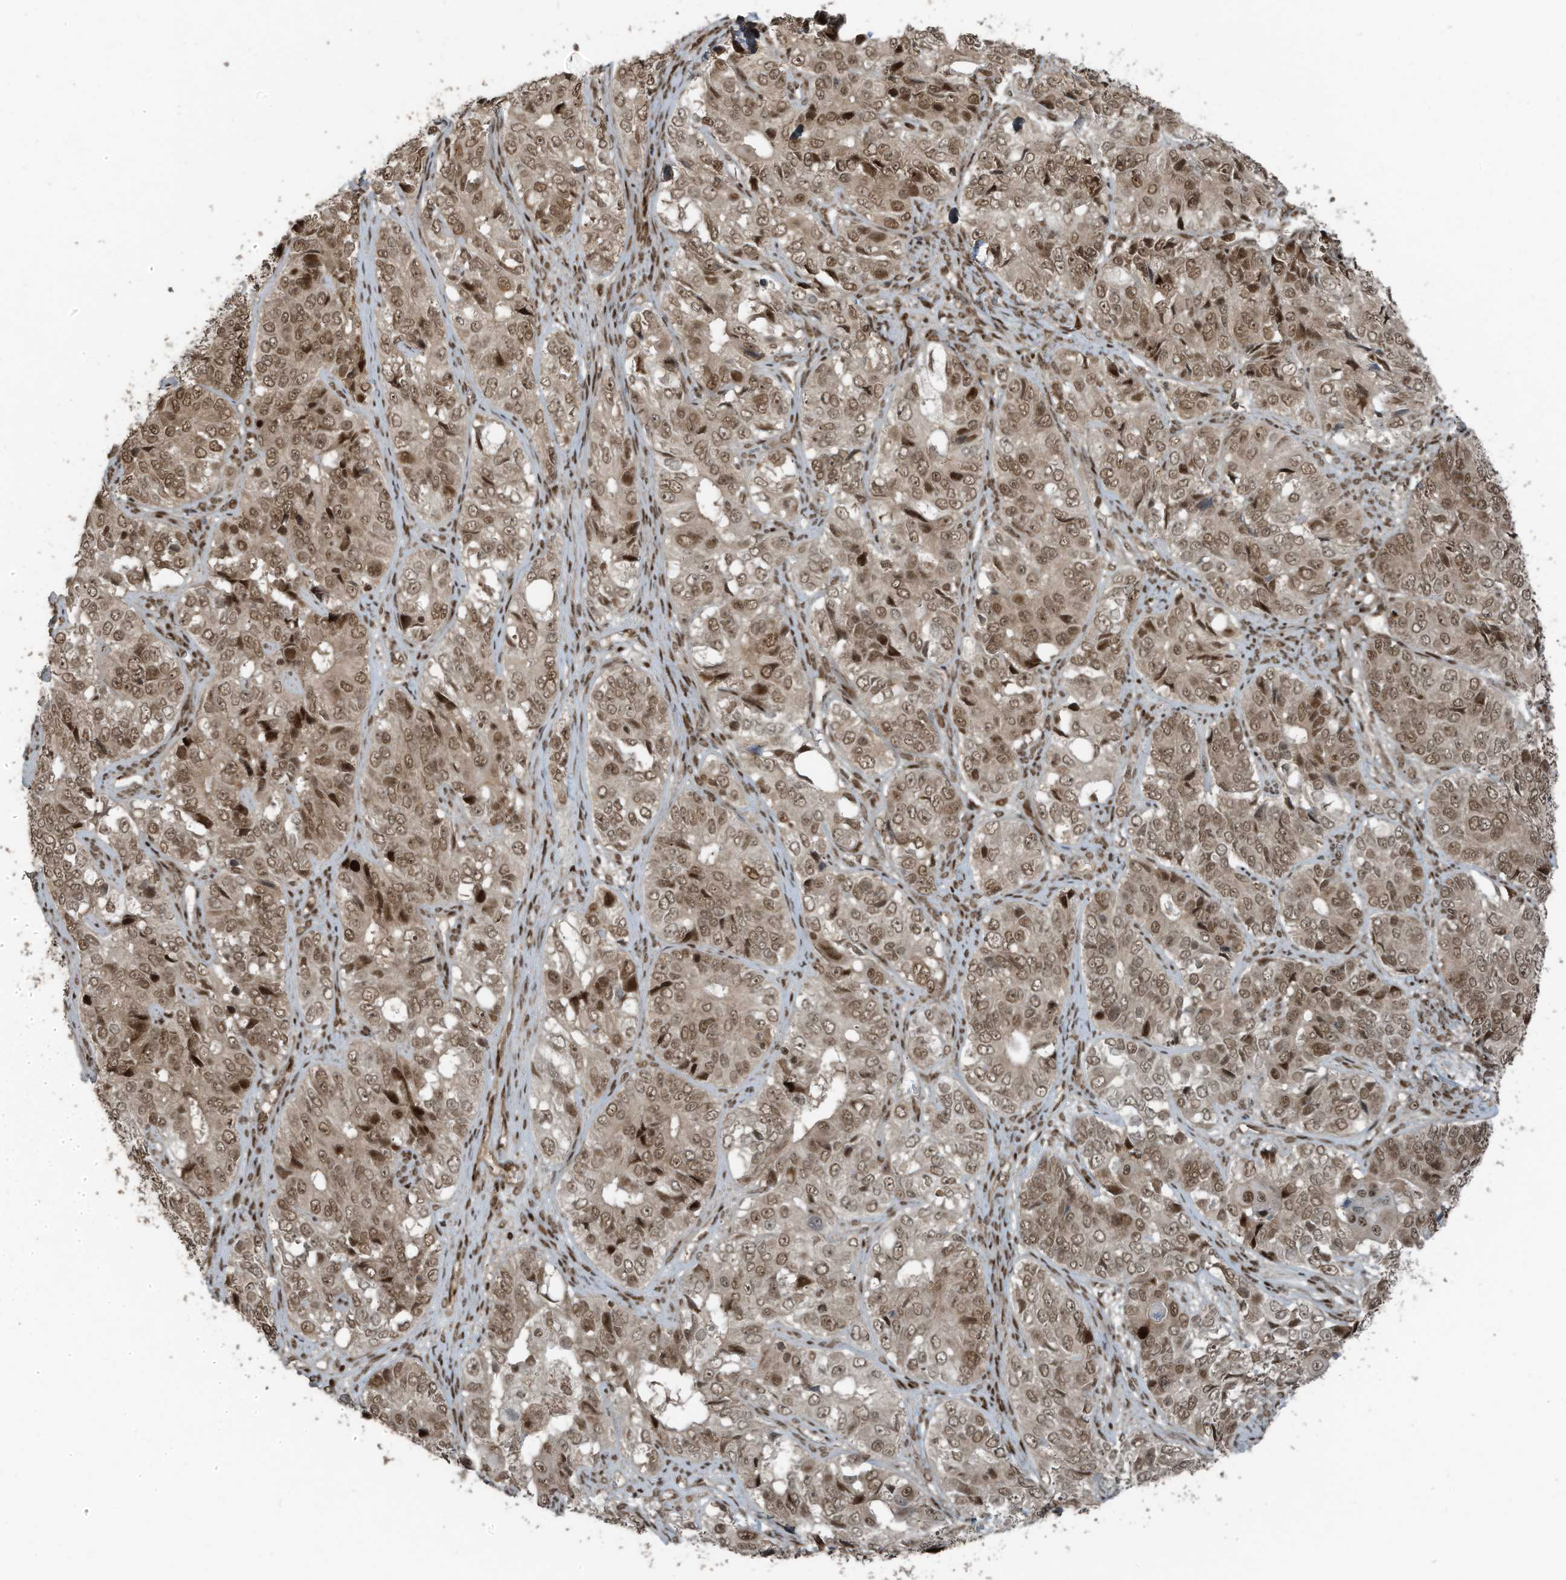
{"staining": {"intensity": "moderate", "quantity": ">75%", "location": "nuclear"}, "tissue": "ovarian cancer", "cell_type": "Tumor cells", "image_type": "cancer", "snomed": [{"axis": "morphology", "description": "Carcinoma, endometroid"}, {"axis": "topography", "description": "Ovary"}], "caption": "A brown stain shows moderate nuclear positivity of a protein in endometroid carcinoma (ovarian) tumor cells. (DAB IHC with brightfield microscopy, high magnification).", "gene": "PCNP", "patient": {"sex": "female", "age": 51}}